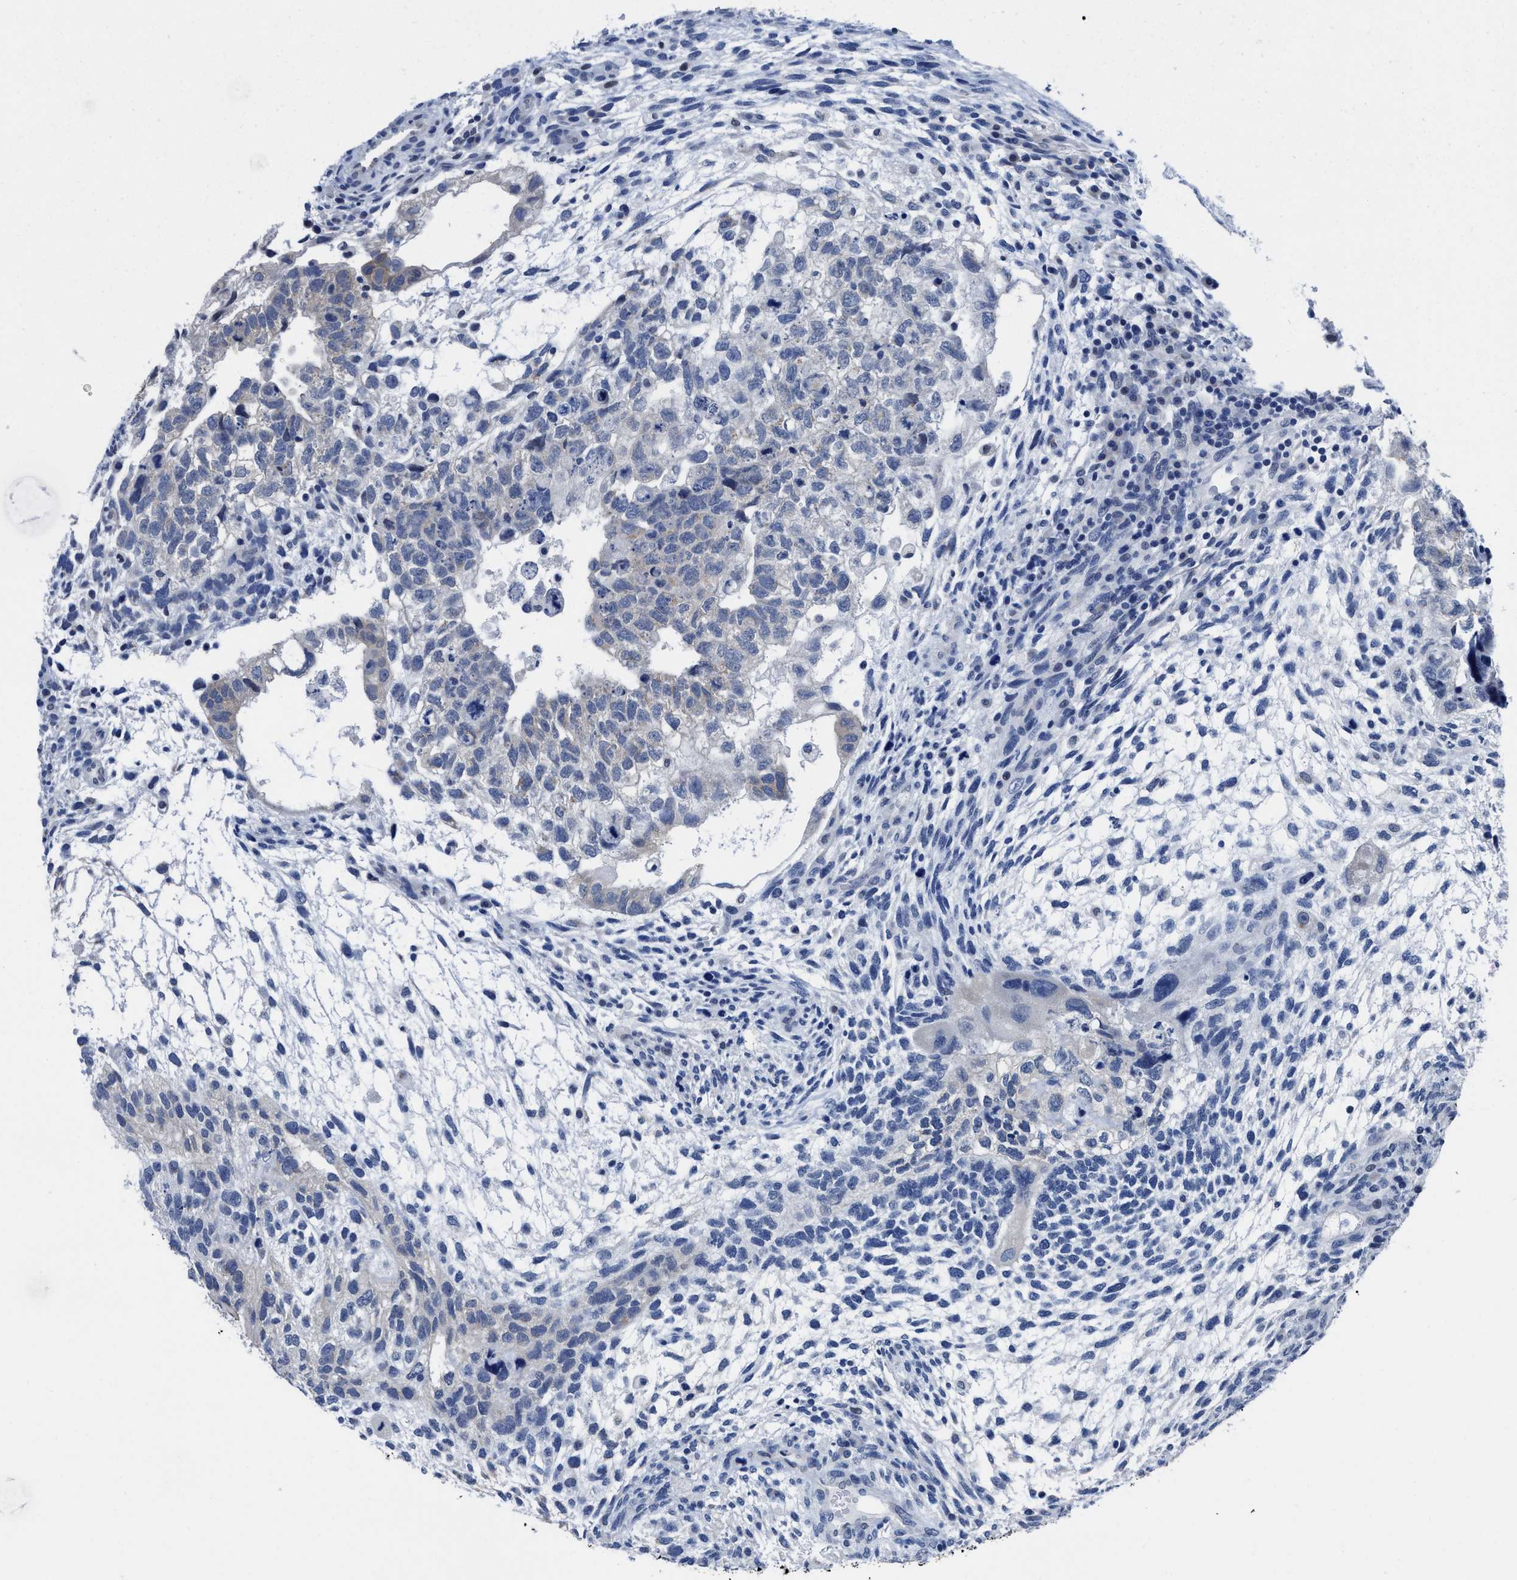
{"staining": {"intensity": "negative", "quantity": "none", "location": "none"}, "tissue": "testis cancer", "cell_type": "Tumor cells", "image_type": "cancer", "snomed": [{"axis": "morphology", "description": "Carcinoma, Embryonal, NOS"}, {"axis": "topography", "description": "Testis"}], "caption": "Tumor cells are negative for brown protein staining in testis cancer.", "gene": "HOOK1", "patient": {"sex": "male", "age": 36}}